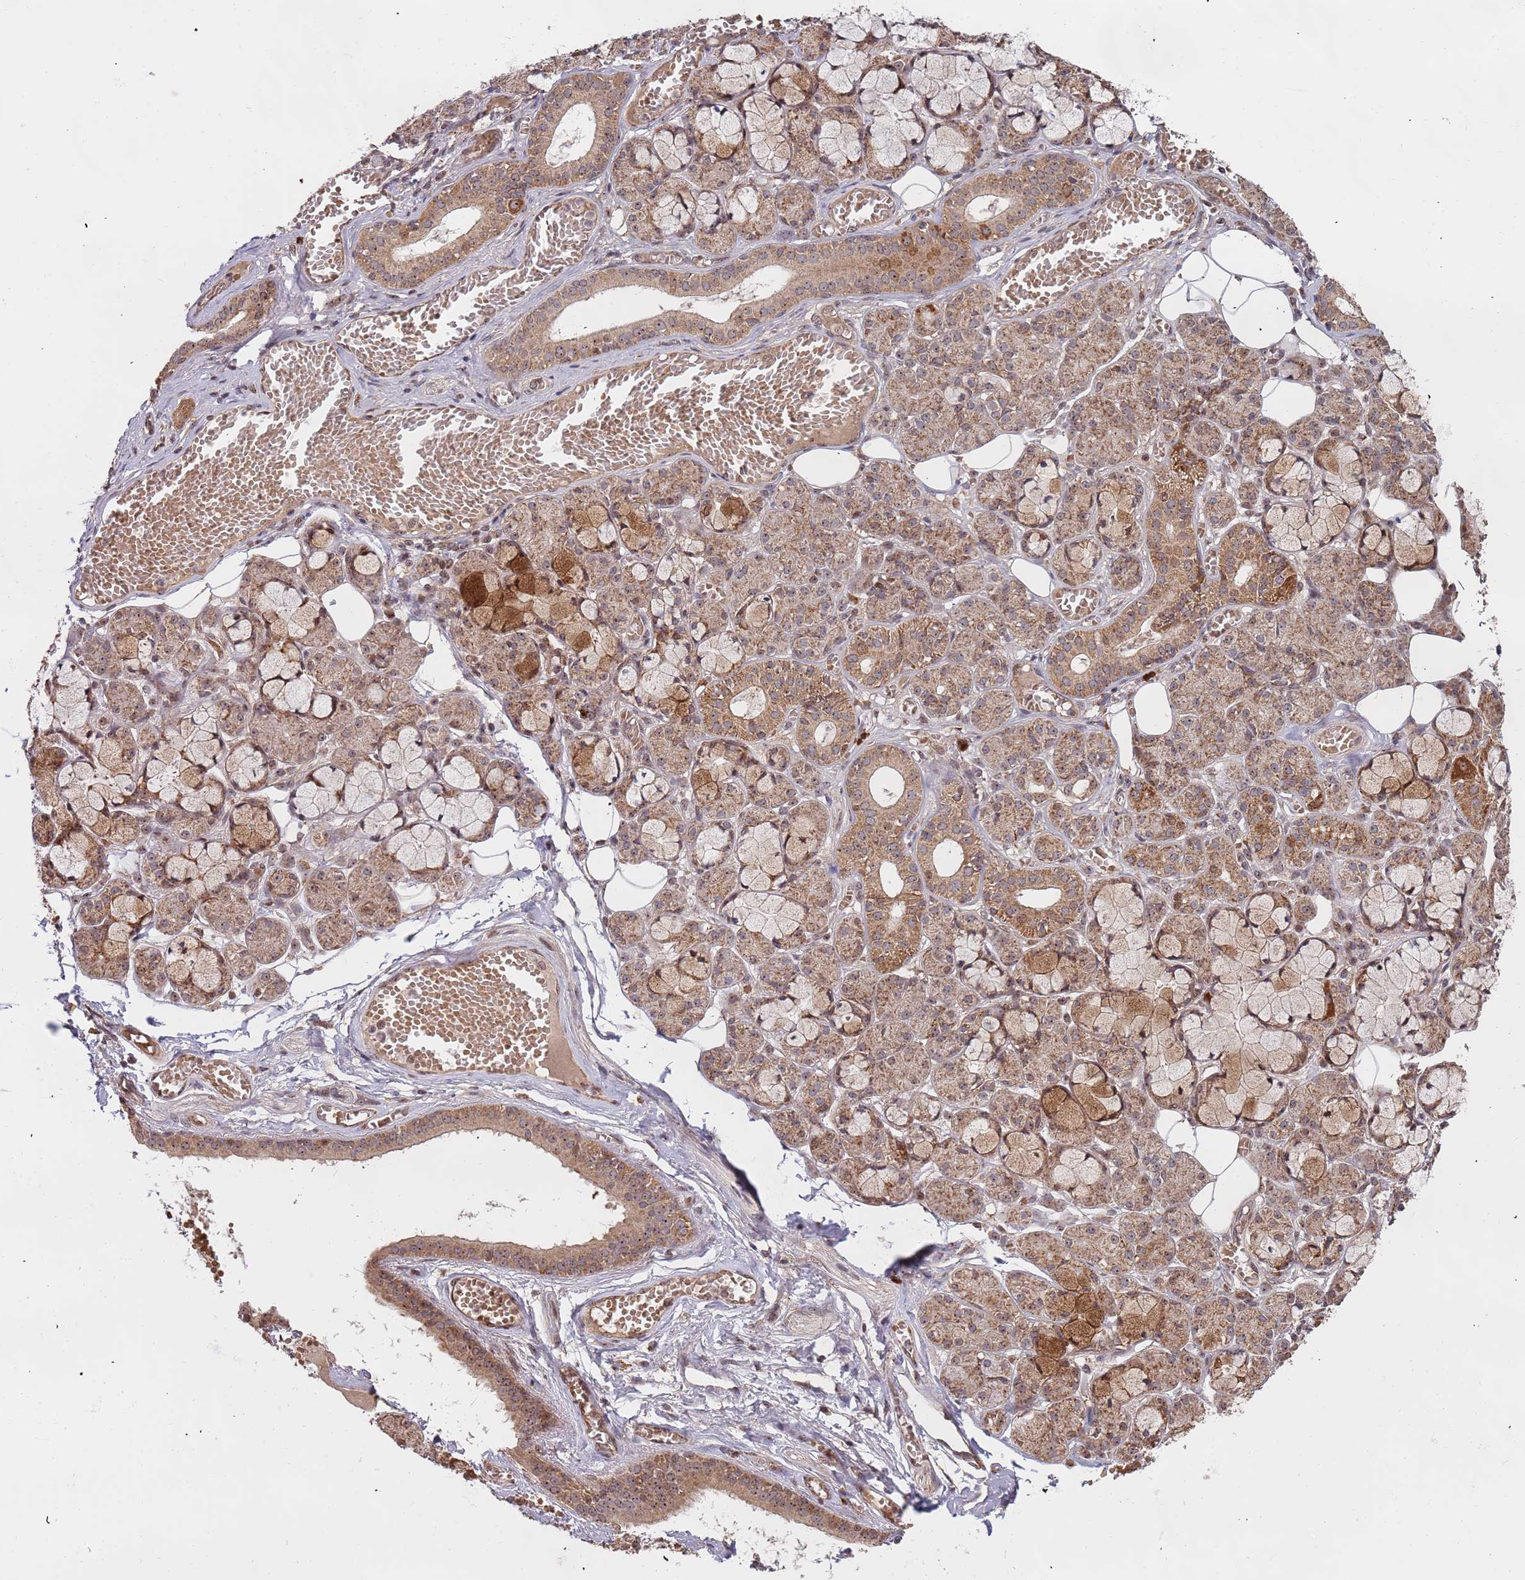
{"staining": {"intensity": "moderate", "quantity": ">75%", "location": "cytoplasmic/membranous,nuclear"}, "tissue": "salivary gland", "cell_type": "Glandular cells", "image_type": "normal", "snomed": [{"axis": "morphology", "description": "Normal tissue, NOS"}, {"axis": "topography", "description": "Salivary gland"}], "caption": "A high-resolution photomicrograph shows IHC staining of unremarkable salivary gland, which reveals moderate cytoplasmic/membranous,nuclear staining in about >75% of glandular cells.", "gene": "DCHS1", "patient": {"sex": "male", "age": 63}}